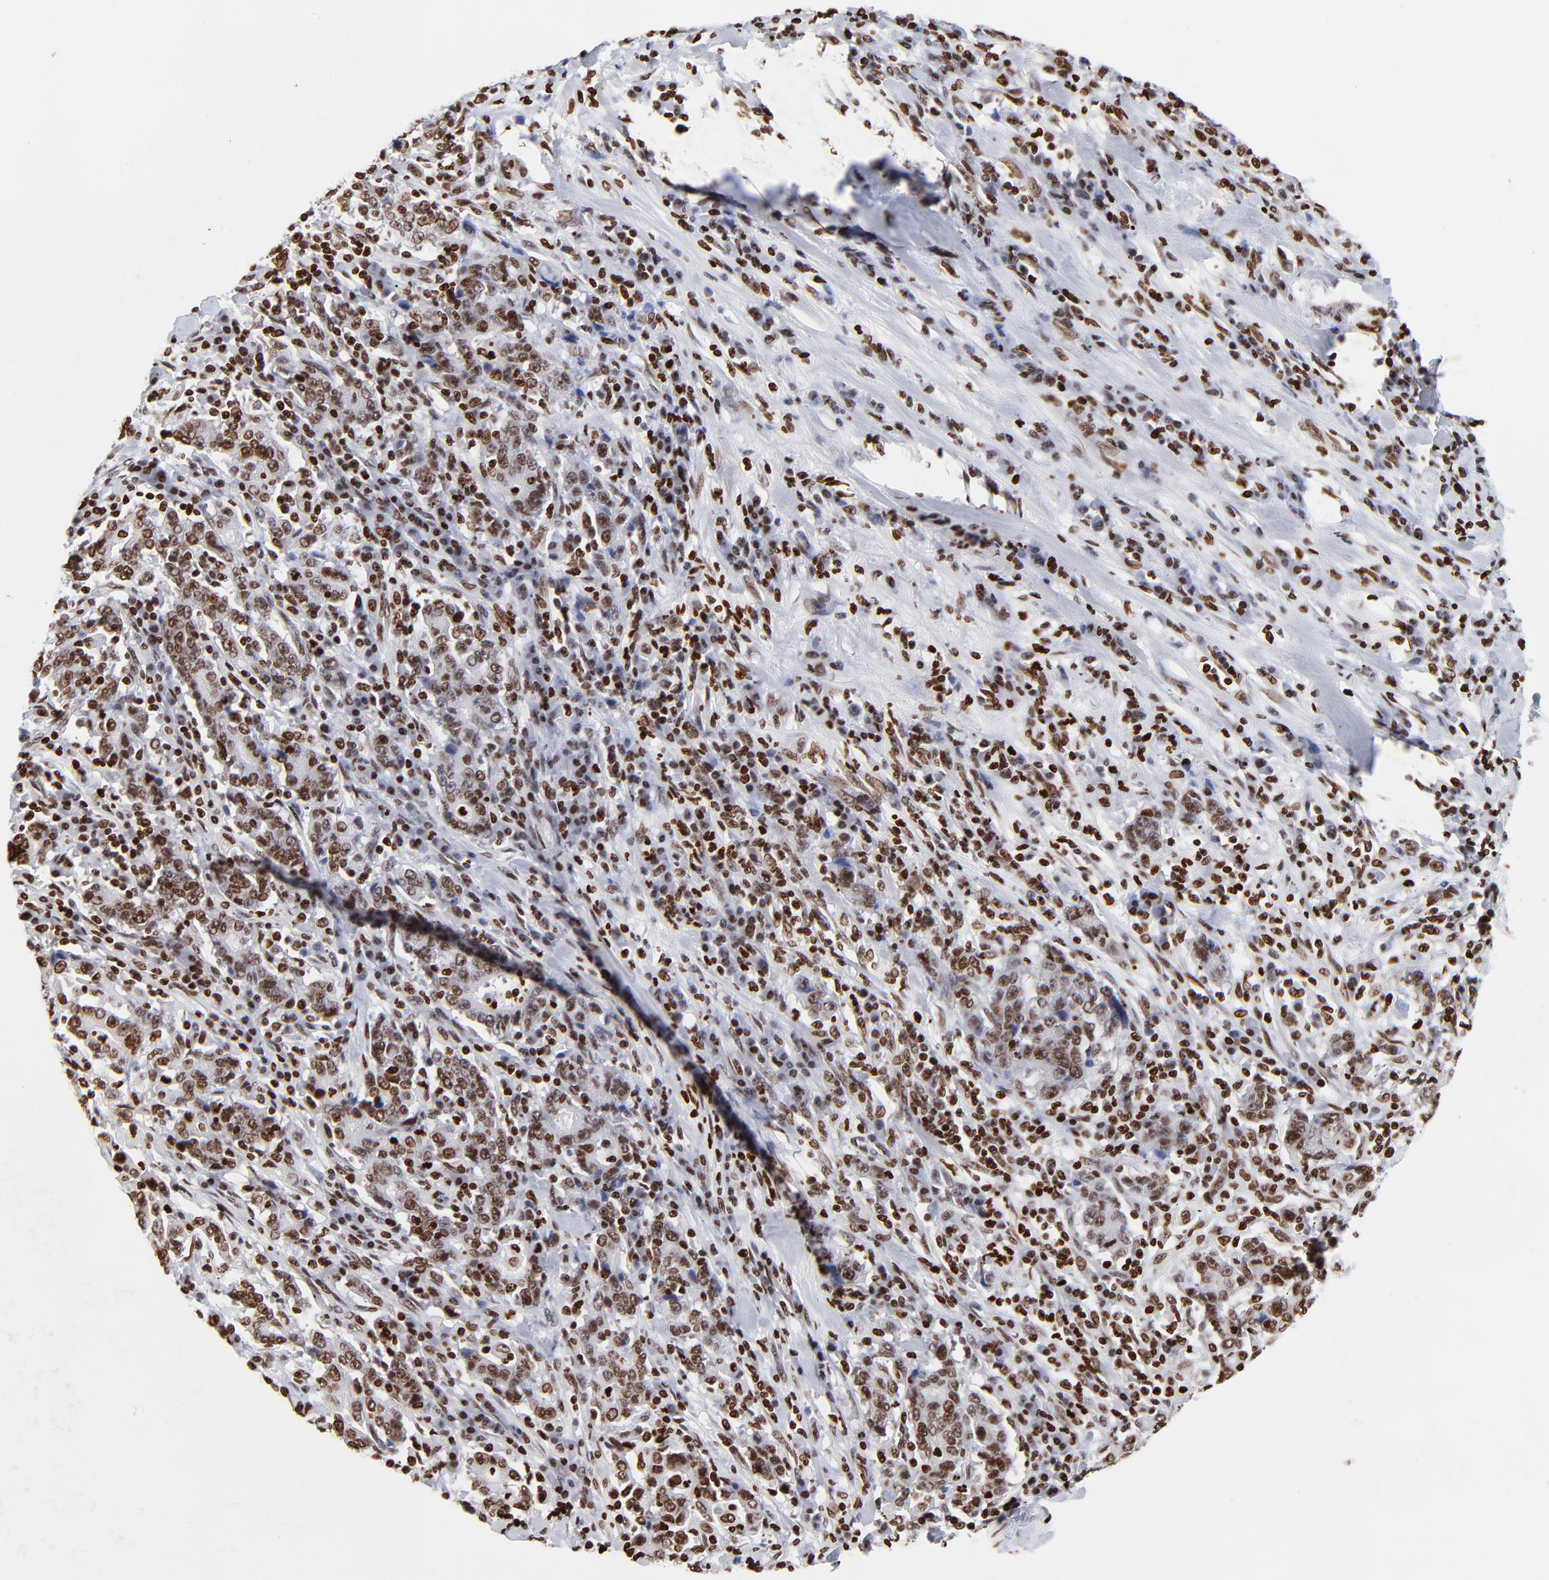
{"staining": {"intensity": "moderate", "quantity": ">75%", "location": "nuclear"}, "tissue": "stomach cancer", "cell_type": "Tumor cells", "image_type": "cancer", "snomed": [{"axis": "morphology", "description": "Normal tissue, NOS"}, {"axis": "morphology", "description": "Adenocarcinoma, NOS"}, {"axis": "topography", "description": "Stomach, upper"}, {"axis": "topography", "description": "Stomach"}], "caption": "Stomach cancer stained for a protein (brown) demonstrates moderate nuclear positive staining in about >75% of tumor cells.", "gene": "FBH1", "patient": {"sex": "male", "age": 59}}